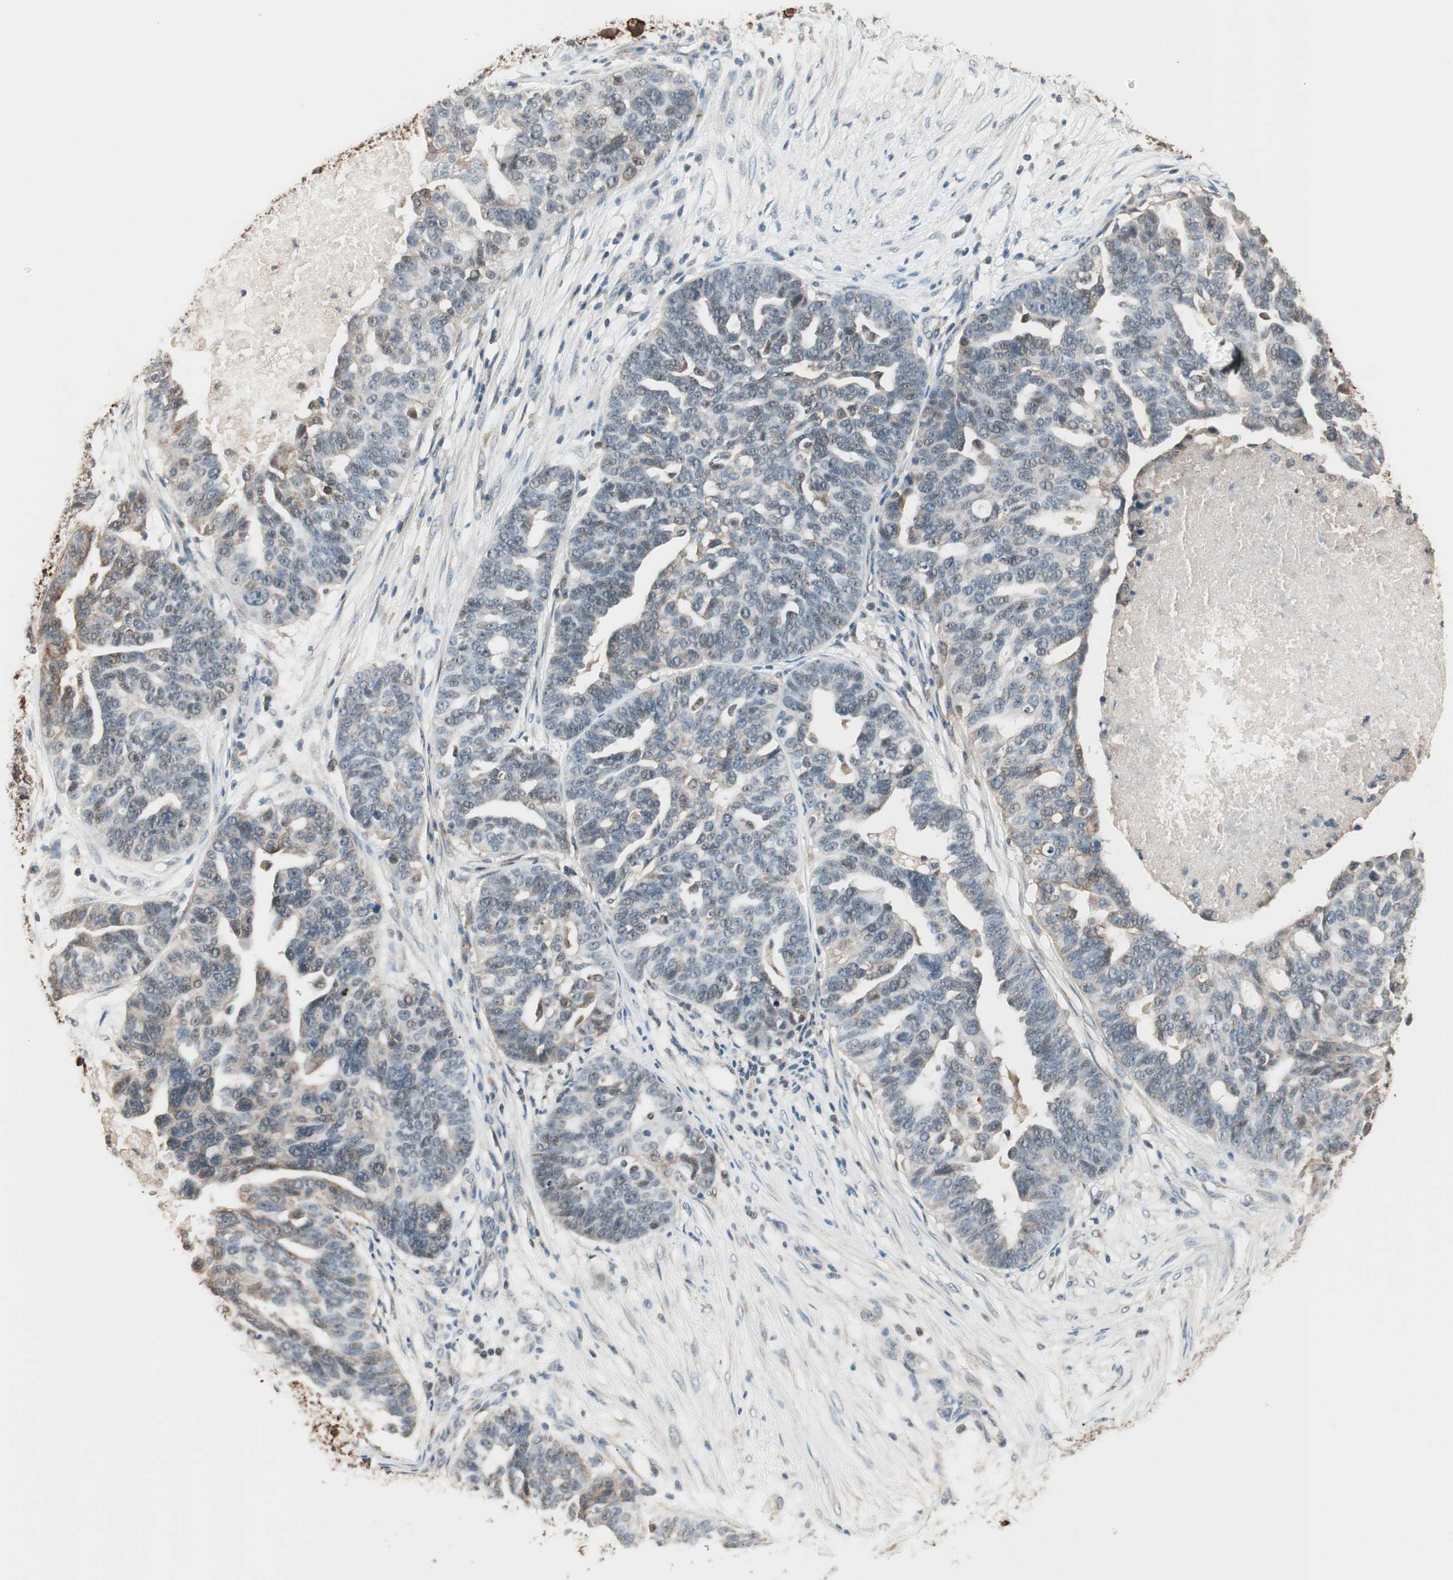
{"staining": {"intensity": "moderate", "quantity": "<25%", "location": "cytoplasmic/membranous"}, "tissue": "ovarian cancer", "cell_type": "Tumor cells", "image_type": "cancer", "snomed": [{"axis": "morphology", "description": "Cystadenocarcinoma, serous, NOS"}, {"axis": "topography", "description": "Ovary"}], "caption": "A micrograph showing moderate cytoplasmic/membranous positivity in about <25% of tumor cells in ovarian cancer (serous cystadenocarcinoma), as visualized by brown immunohistochemical staining.", "gene": "TRIM21", "patient": {"sex": "female", "age": 59}}